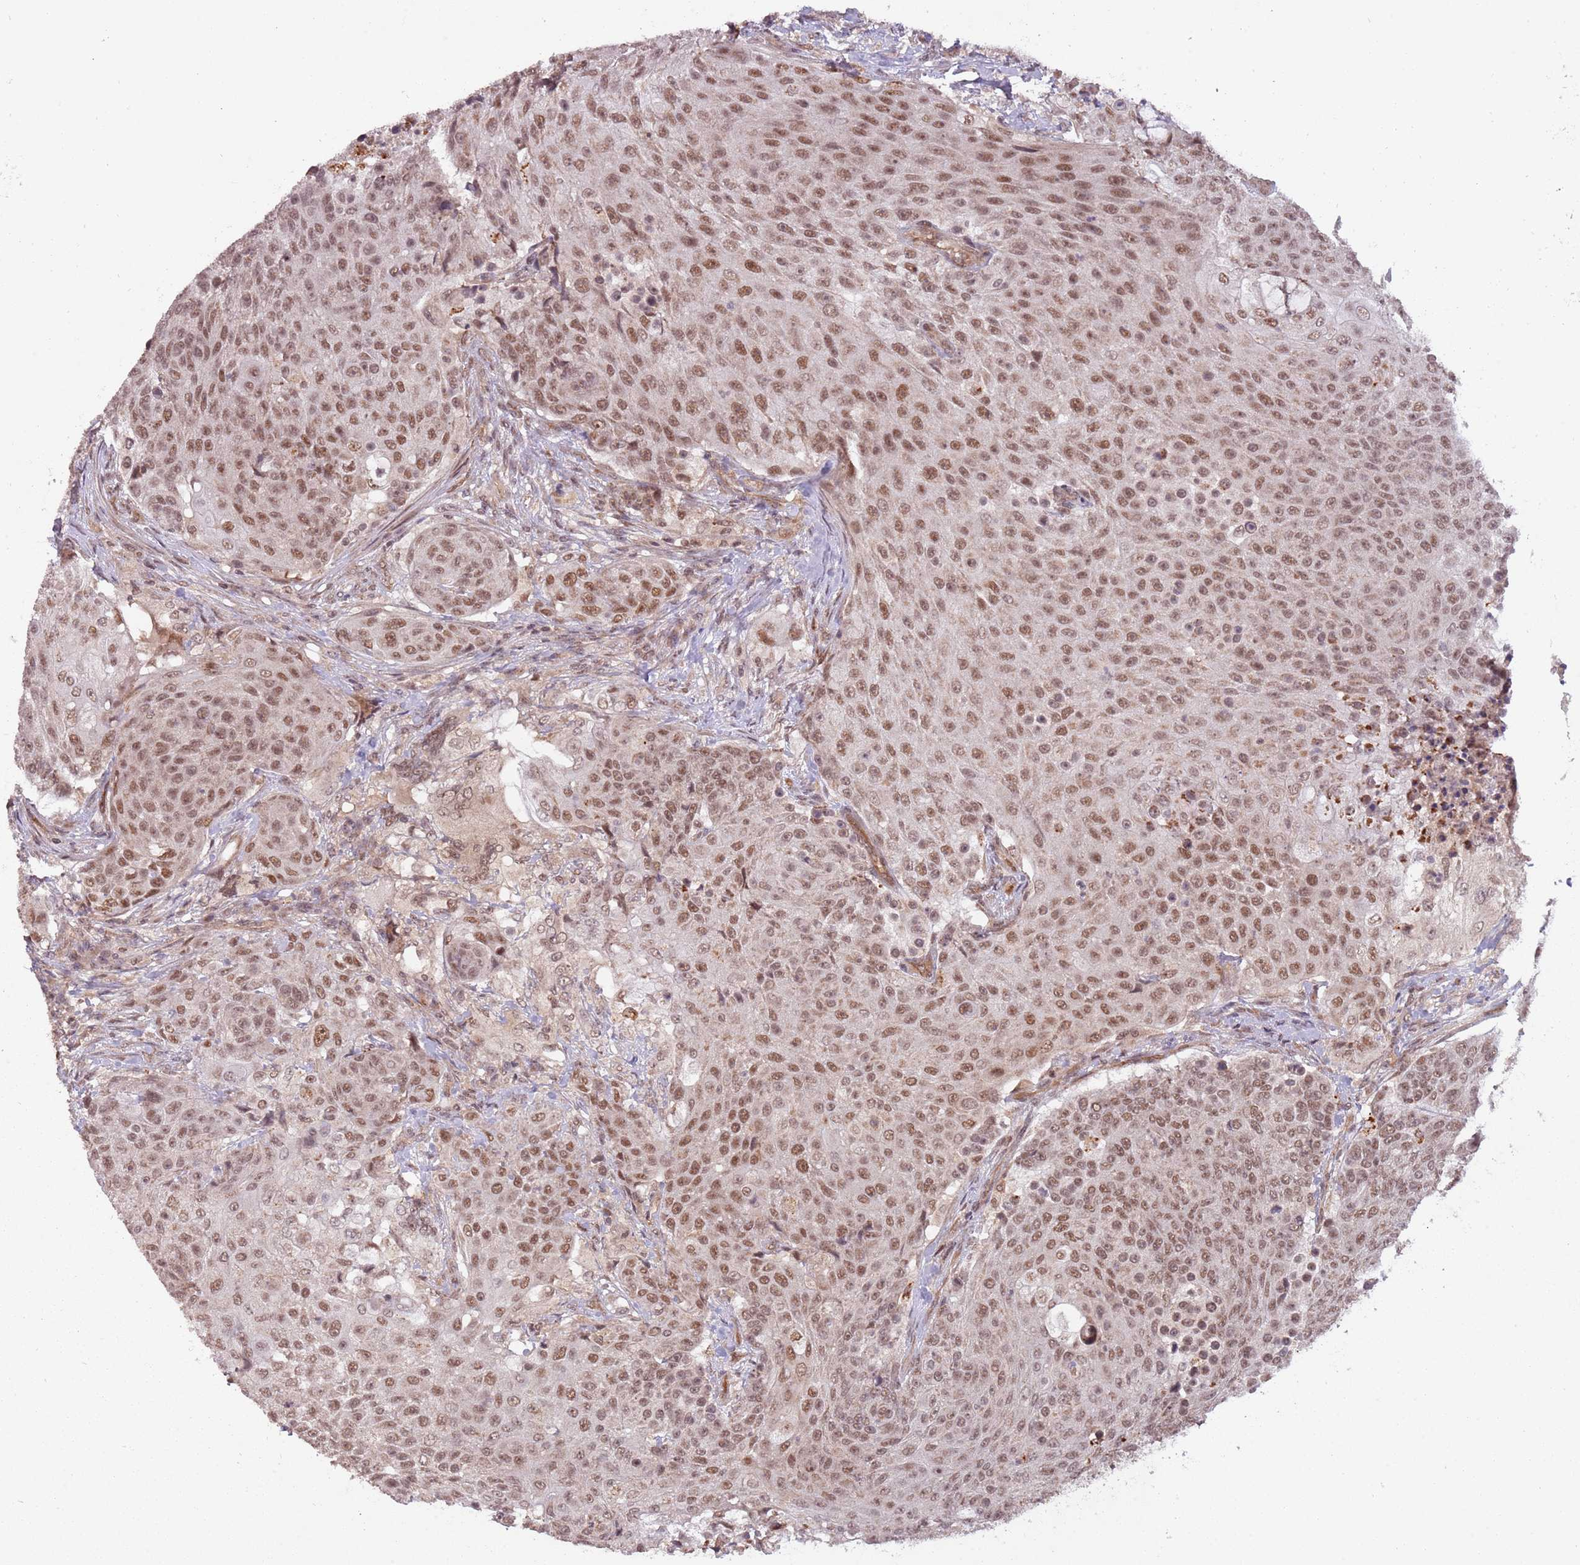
{"staining": {"intensity": "moderate", "quantity": ">75%", "location": "nuclear"}, "tissue": "urothelial cancer", "cell_type": "Tumor cells", "image_type": "cancer", "snomed": [{"axis": "morphology", "description": "Urothelial carcinoma, High grade"}, {"axis": "topography", "description": "Urinary bladder"}], "caption": "The histopathology image demonstrates staining of urothelial cancer, revealing moderate nuclear protein expression (brown color) within tumor cells. (IHC, brightfield microscopy, high magnification).", "gene": "SUDS3", "patient": {"sex": "female", "age": 63}}